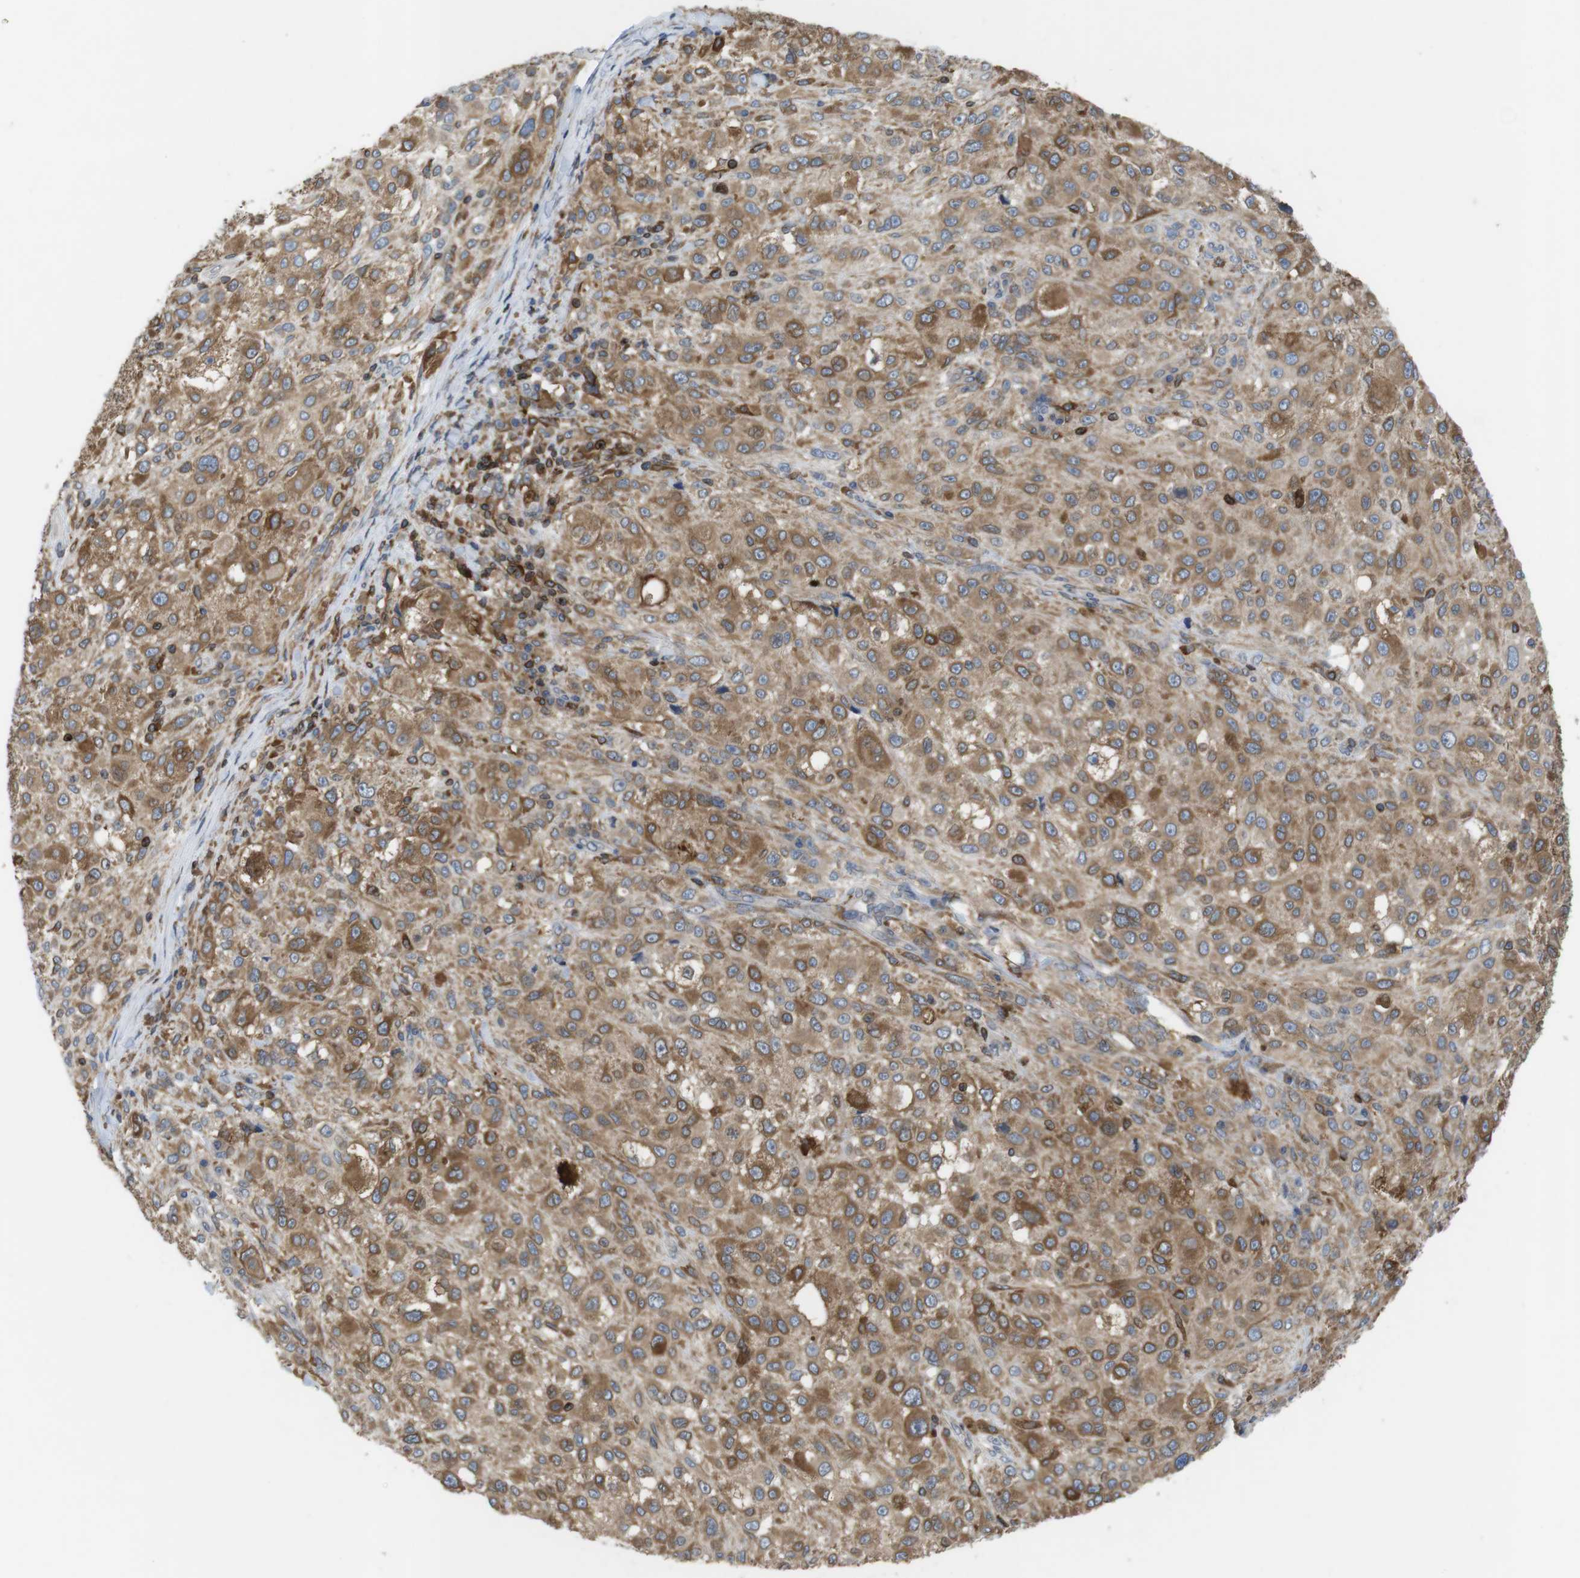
{"staining": {"intensity": "weak", "quantity": ">75%", "location": "cytoplasmic/membranous"}, "tissue": "melanoma", "cell_type": "Tumor cells", "image_type": "cancer", "snomed": [{"axis": "morphology", "description": "Necrosis, NOS"}, {"axis": "morphology", "description": "Malignant melanoma, NOS"}, {"axis": "topography", "description": "Skin"}], "caption": "Human melanoma stained with a protein marker shows weak staining in tumor cells.", "gene": "ARL6IP5", "patient": {"sex": "female", "age": 87}}